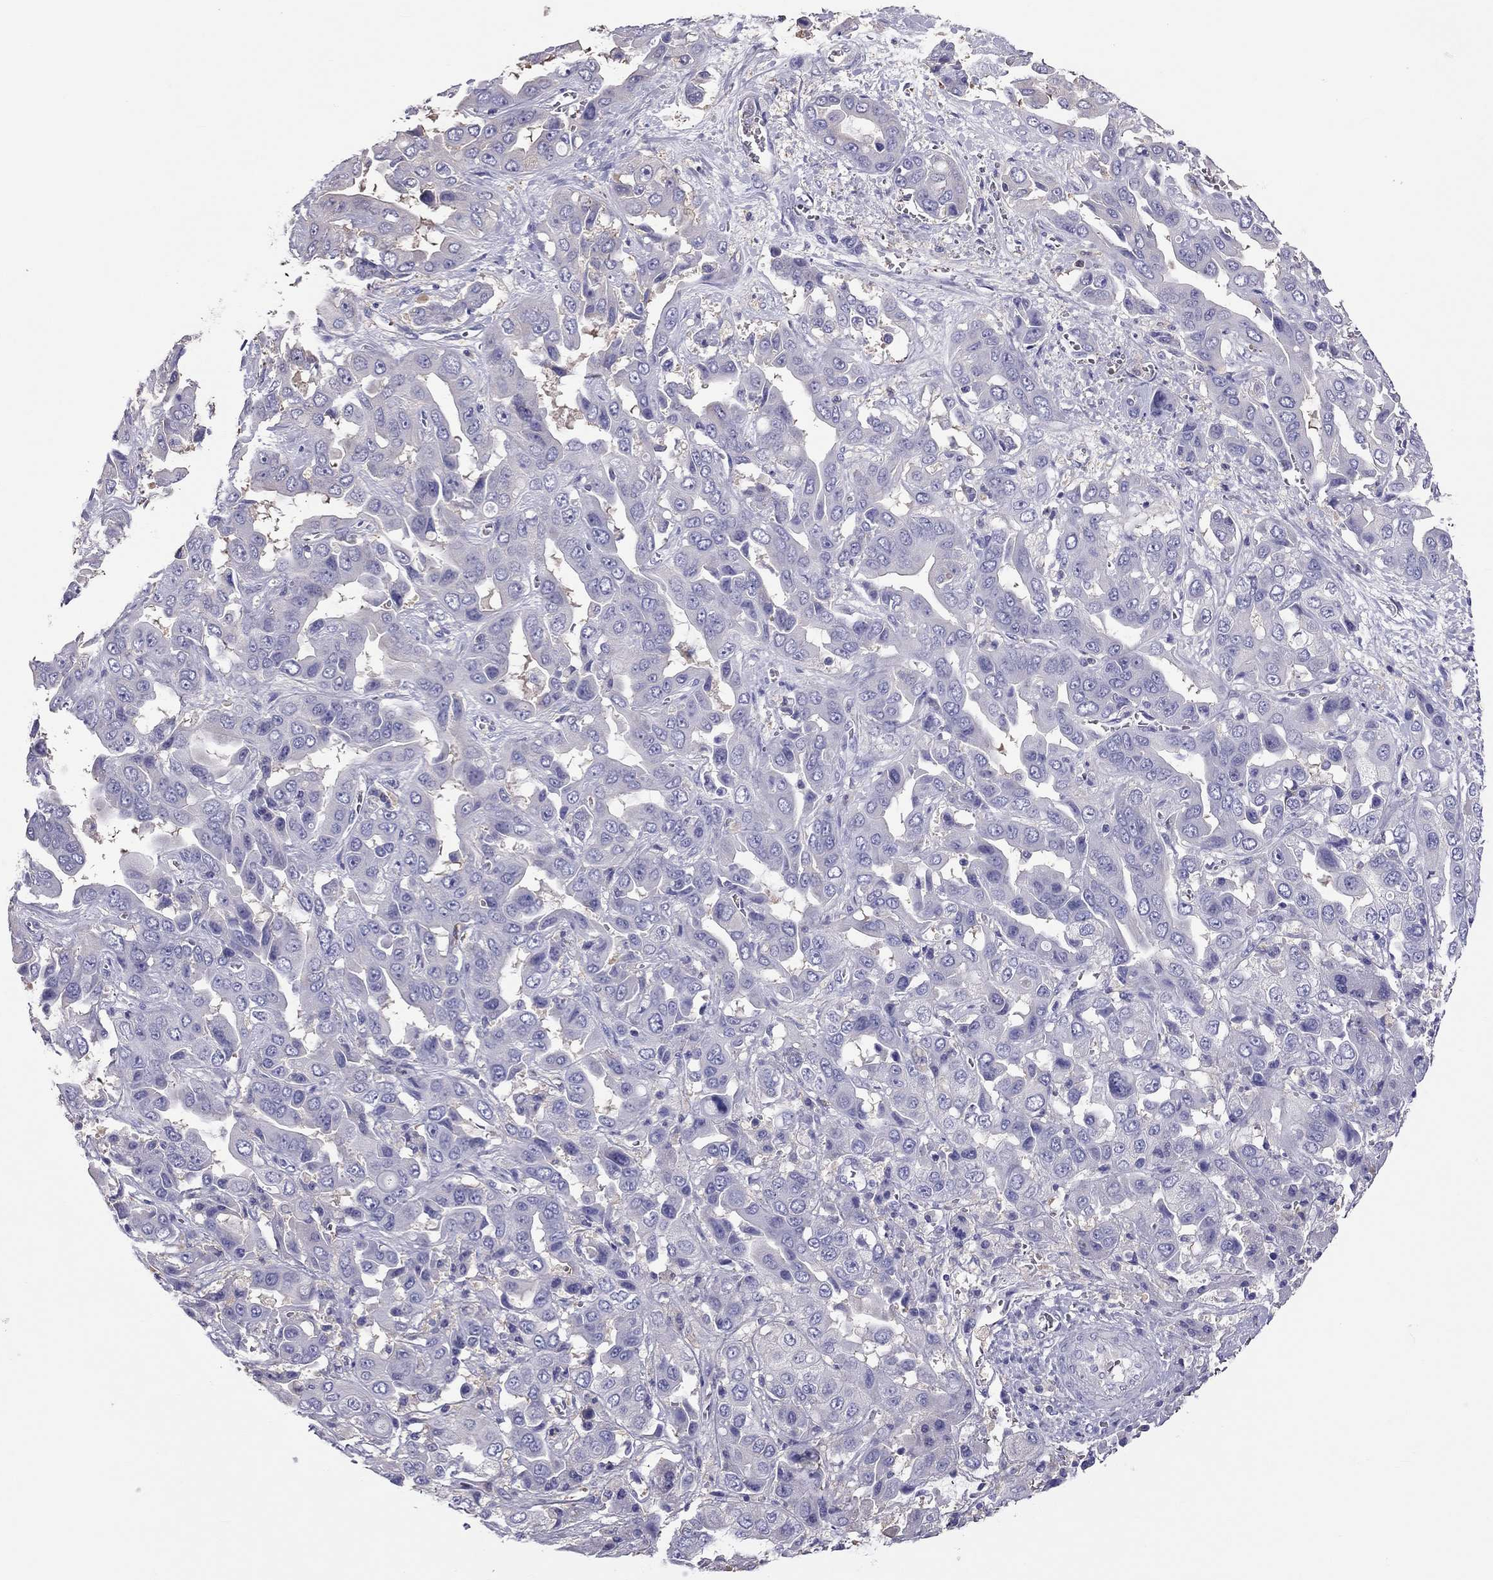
{"staining": {"intensity": "negative", "quantity": "none", "location": "none"}, "tissue": "liver cancer", "cell_type": "Tumor cells", "image_type": "cancer", "snomed": [{"axis": "morphology", "description": "Cholangiocarcinoma"}, {"axis": "topography", "description": "Liver"}], "caption": "High magnification brightfield microscopy of cholangiocarcinoma (liver) stained with DAB (brown) and counterstained with hematoxylin (blue): tumor cells show no significant positivity.", "gene": "TEX22", "patient": {"sex": "female", "age": 52}}